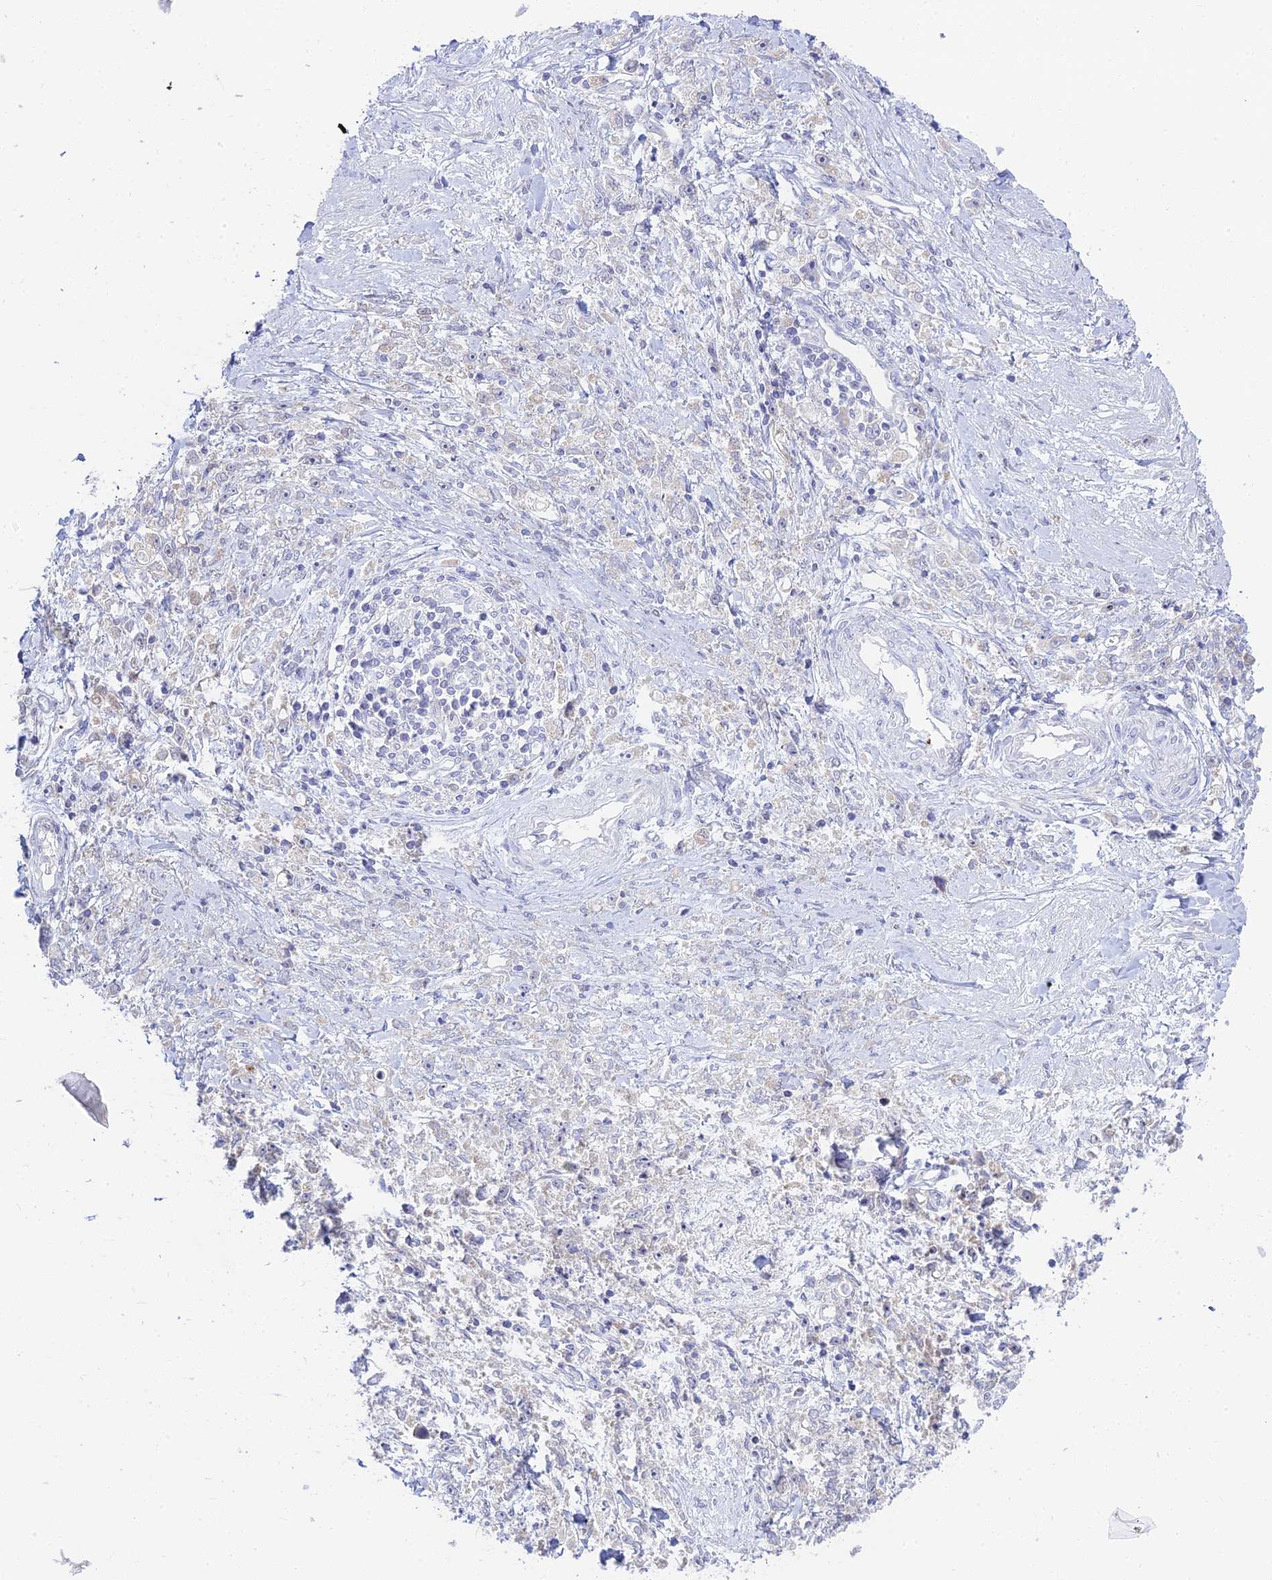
{"staining": {"intensity": "negative", "quantity": "none", "location": "none"}, "tissue": "stomach cancer", "cell_type": "Tumor cells", "image_type": "cancer", "snomed": [{"axis": "morphology", "description": "Adenocarcinoma, NOS"}, {"axis": "topography", "description": "Stomach"}], "caption": "A histopathology image of human stomach adenocarcinoma is negative for staining in tumor cells. (Stains: DAB immunohistochemistry with hematoxylin counter stain, Microscopy: brightfield microscopy at high magnification).", "gene": "TMEM40", "patient": {"sex": "female", "age": 59}}